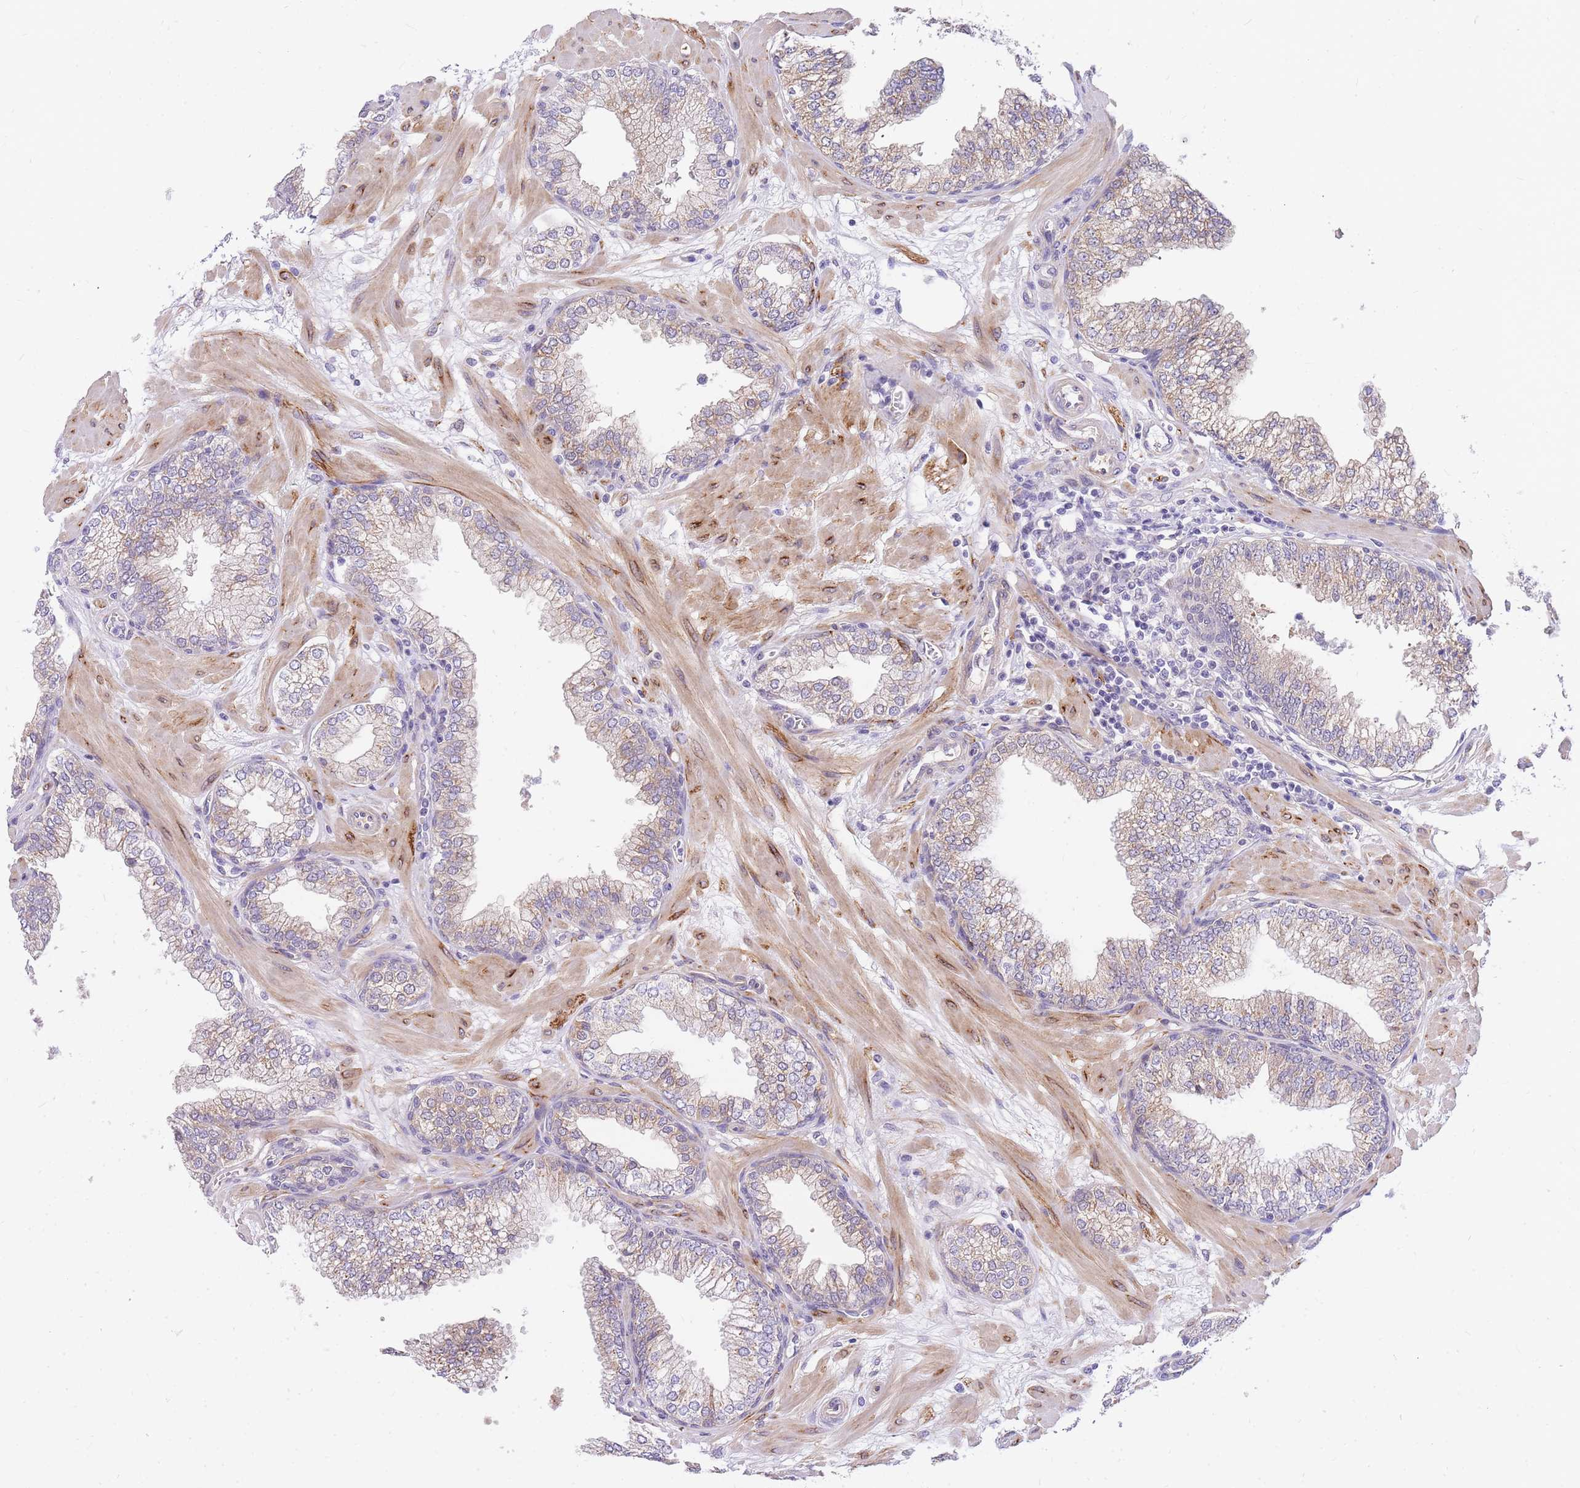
{"staining": {"intensity": "weak", "quantity": "25%-75%", "location": "cytoplasmic/membranous,nuclear"}, "tissue": "prostate", "cell_type": "Glandular cells", "image_type": "normal", "snomed": [{"axis": "morphology", "description": "Normal tissue, NOS"}, {"axis": "morphology", "description": "Urothelial carcinoma, Low grade"}, {"axis": "topography", "description": "Urinary bladder"}, {"axis": "topography", "description": "Prostate"}], "caption": "Glandular cells demonstrate weak cytoplasmic/membranous,nuclear expression in approximately 25%-75% of cells in normal prostate. (Brightfield microscopy of DAB IHC at high magnification).", "gene": "S100PBP", "patient": {"sex": "male", "age": 60}}